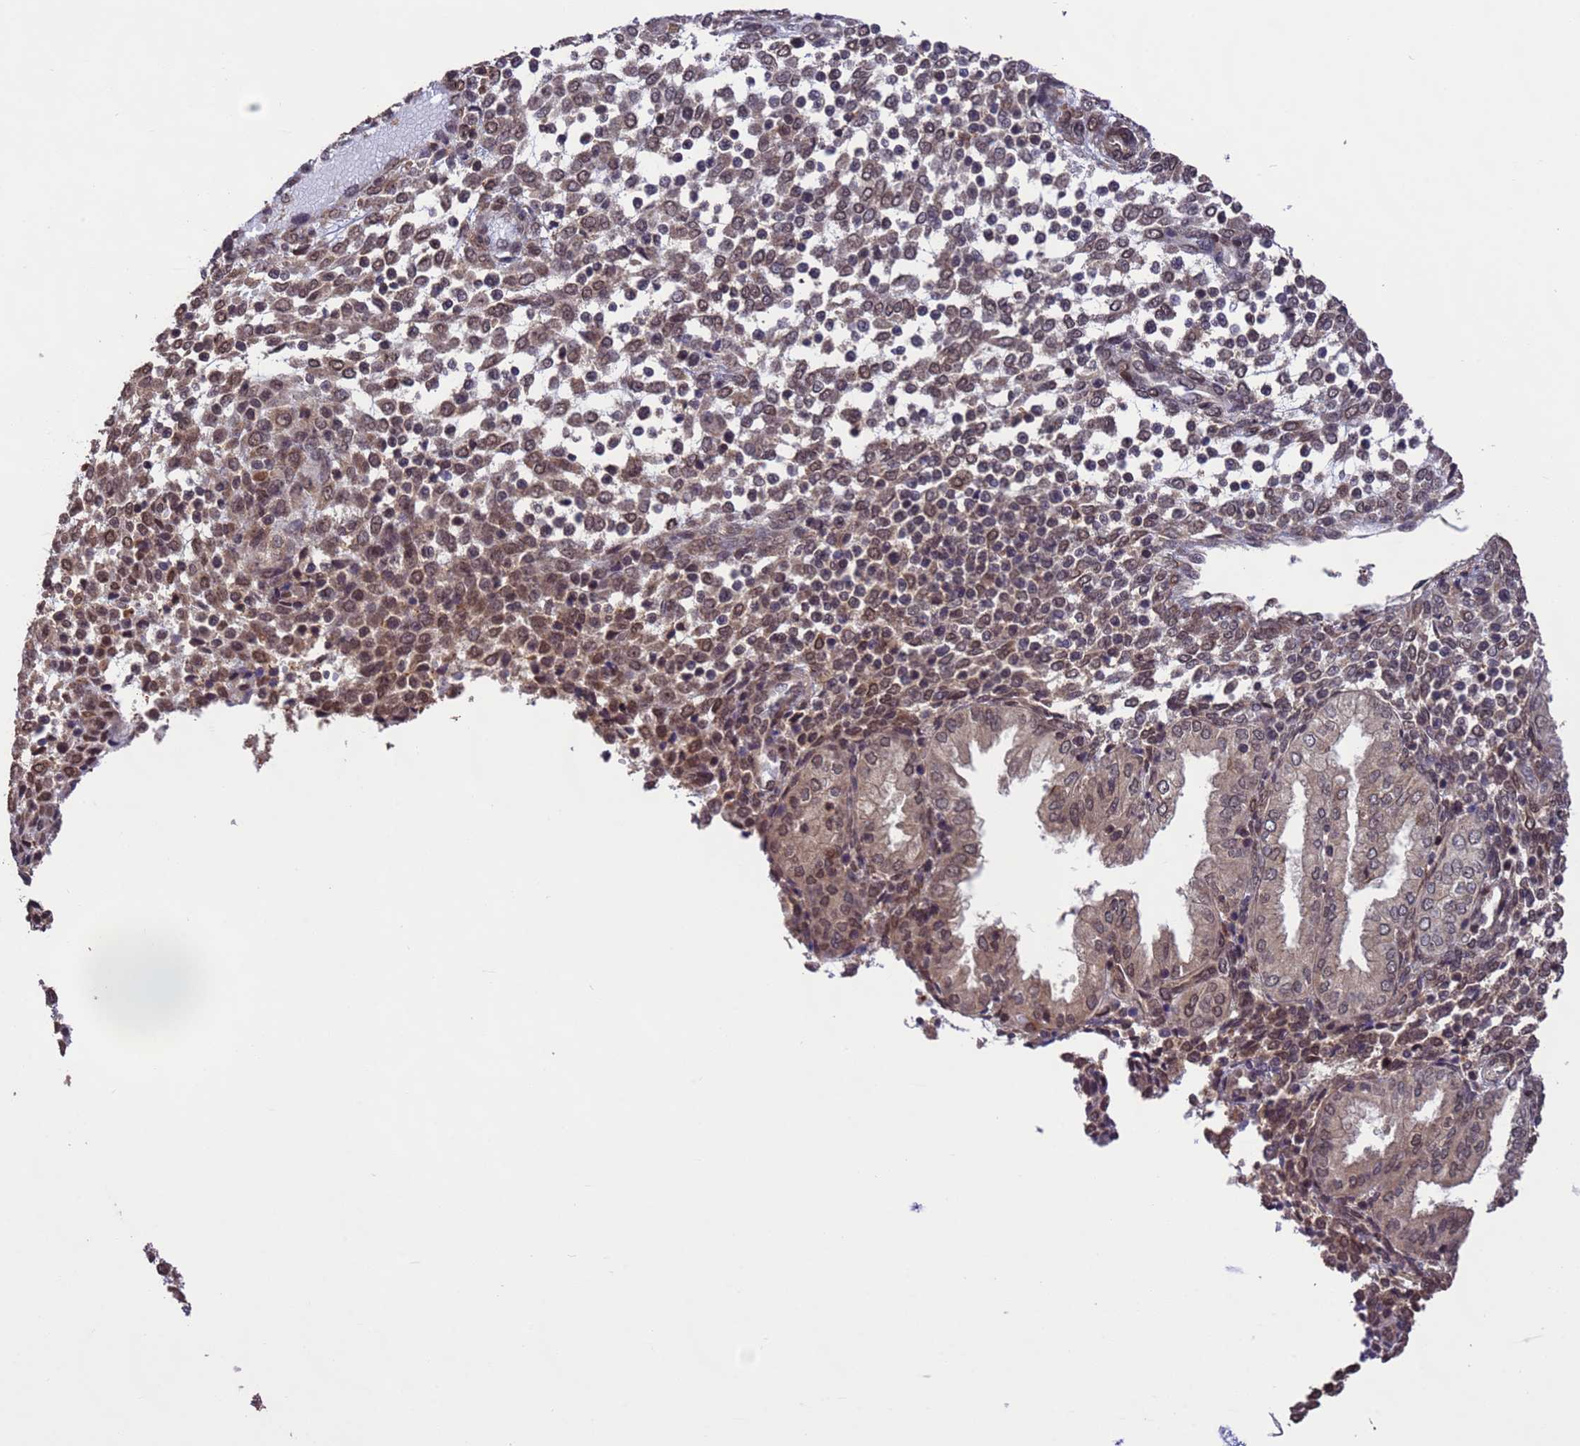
{"staining": {"intensity": "moderate", "quantity": "25%-75%", "location": "cytoplasmic/membranous,nuclear"}, "tissue": "endometrium", "cell_type": "Cells in endometrial stroma", "image_type": "normal", "snomed": [{"axis": "morphology", "description": "Normal tissue, NOS"}, {"axis": "topography", "description": "Endometrium"}], "caption": "Human endometrium stained for a protein (brown) shows moderate cytoplasmic/membranous,nuclear positive staining in approximately 25%-75% of cells in endometrial stroma.", "gene": "VSTM4", "patient": {"sex": "female", "age": 53}}